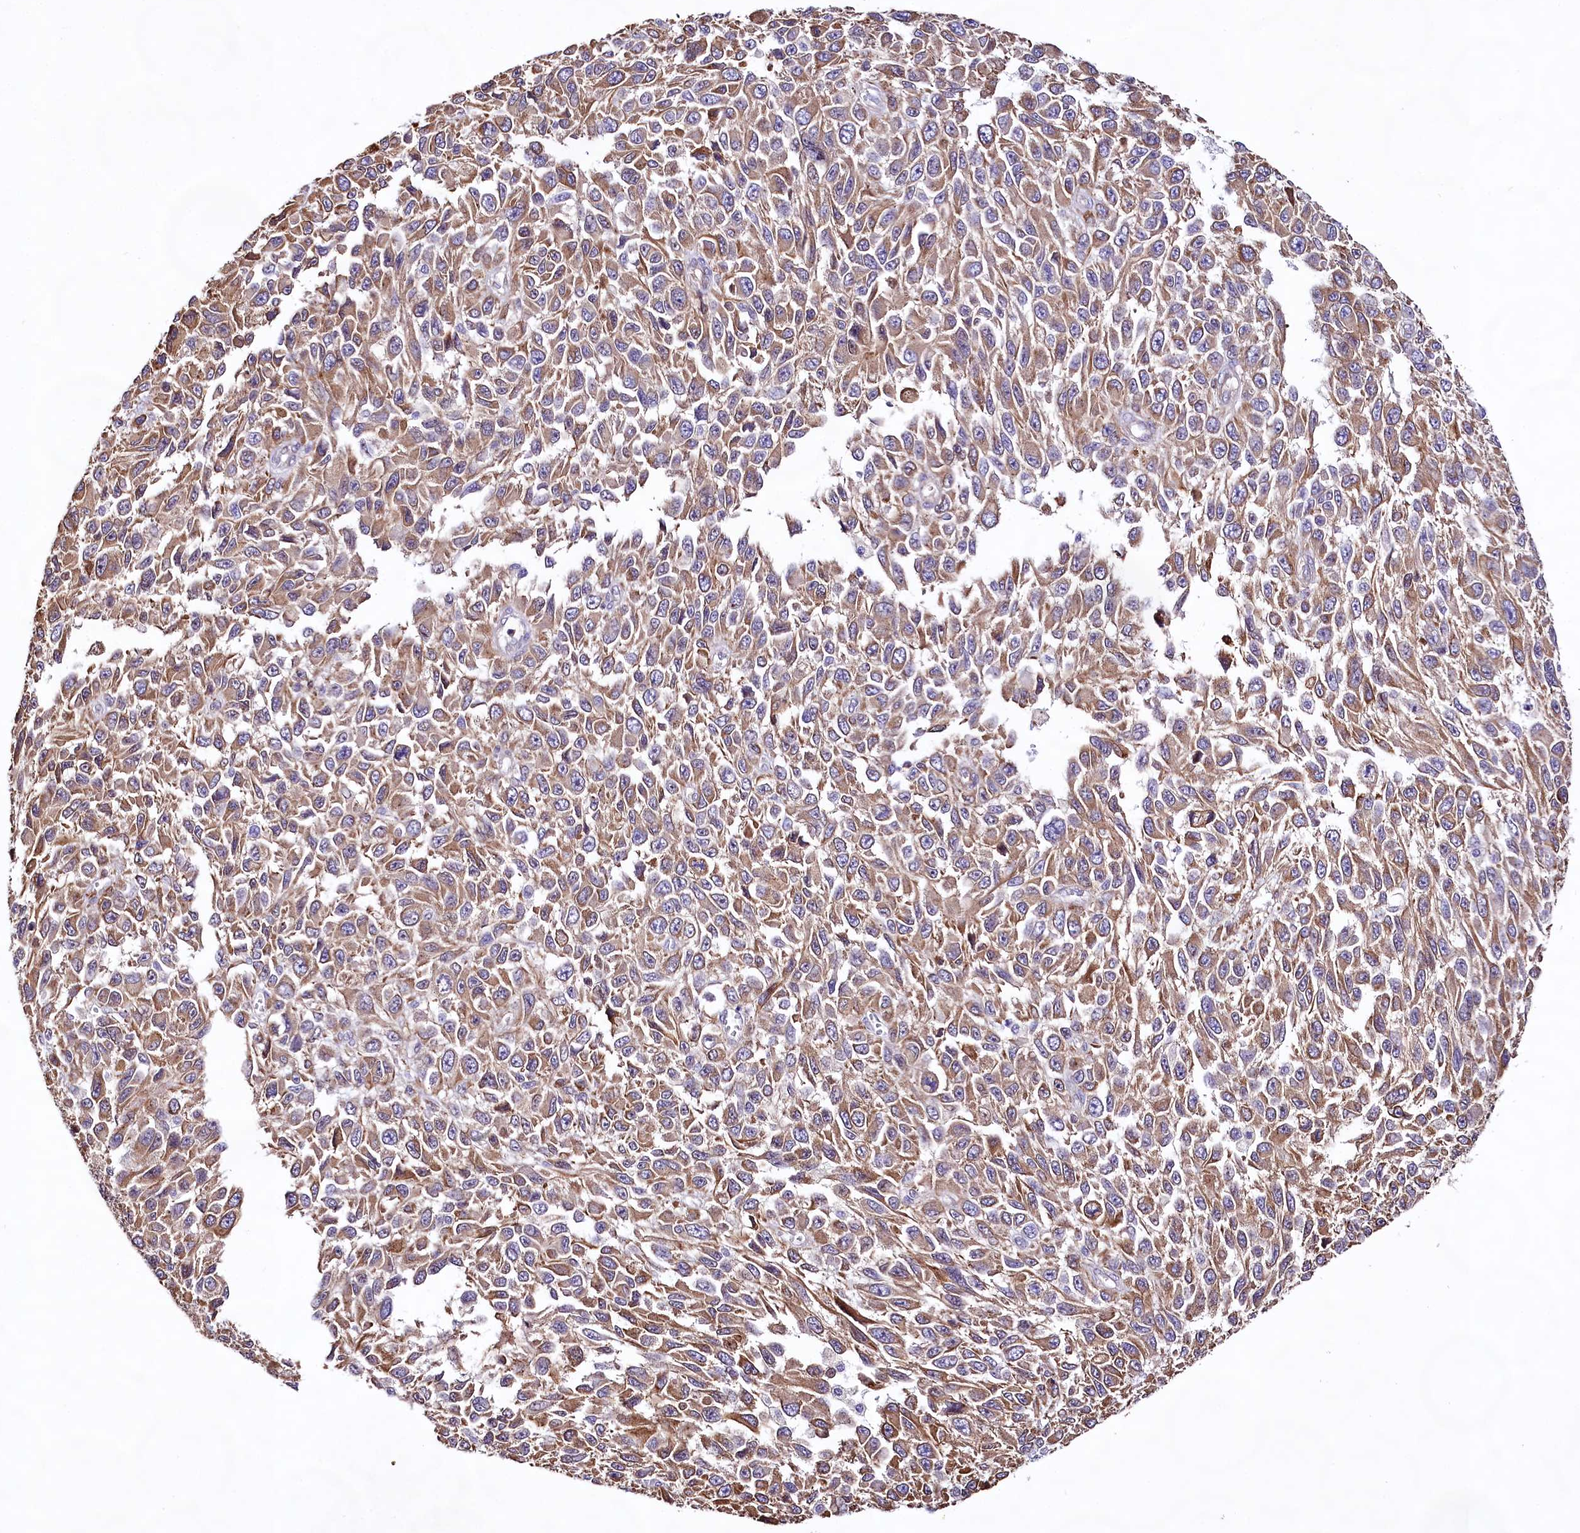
{"staining": {"intensity": "moderate", "quantity": ">75%", "location": "cytoplasmic/membranous"}, "tissue": "melanoma", "cell_type": "Tumor cells", "image_type": "cancer", "snomed": [{"axis": "morphology", "description": "Normal tissue, NOS"}, {"axis": "morphology", "description": "Malignant melanoma, NOS"}, {"axis": "topography", "description": "Skin"}], "caption": "DAB immunohistochemical staining of human melanoma reveals moderate cytoplasmic/membranous protein expression in about >75% of tumor cells.", "gene": "VPS11", "patient": {"sex": "female", "age": 96}}